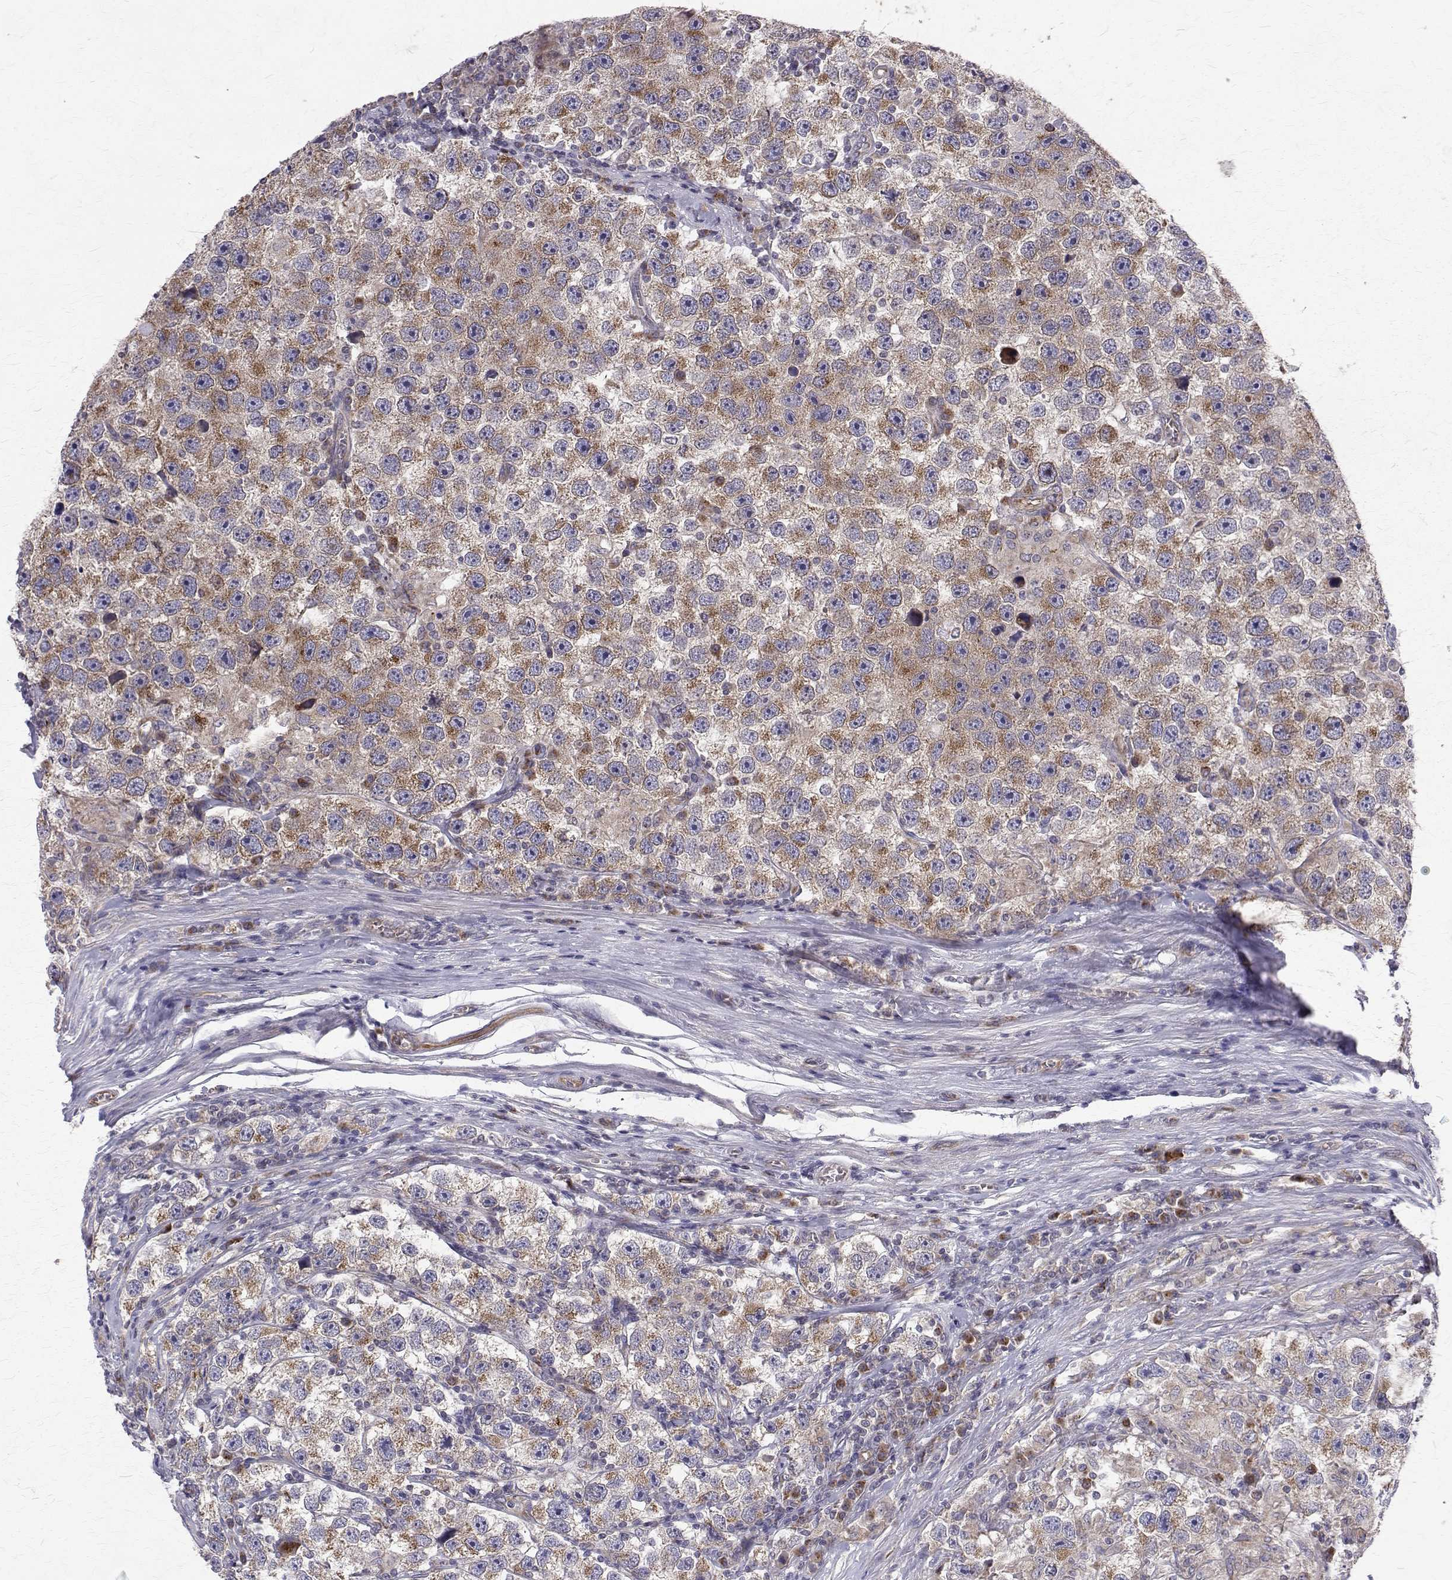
{"staining": {"intensity": "moderate", "quantity": ">75%", "location": "cytoplasmic/membranous"}, "tissue": "testis cancer", "cell_type": "Tumor cells", "image_type": "cancer", "snomed": [{"axis": "morphology", "description": "Seminoma, NOS"}, {"axis": "topography", "description": "Testis"}], "caption": "Immunohistochemical staining of human testis seminoma exhibits medium levels of moderate cytoplasmic/membranous staining in approximately >75% of tumor cells.", "gene": "ARFGAP1", "patient": {"sex": "male", "age": 26}}